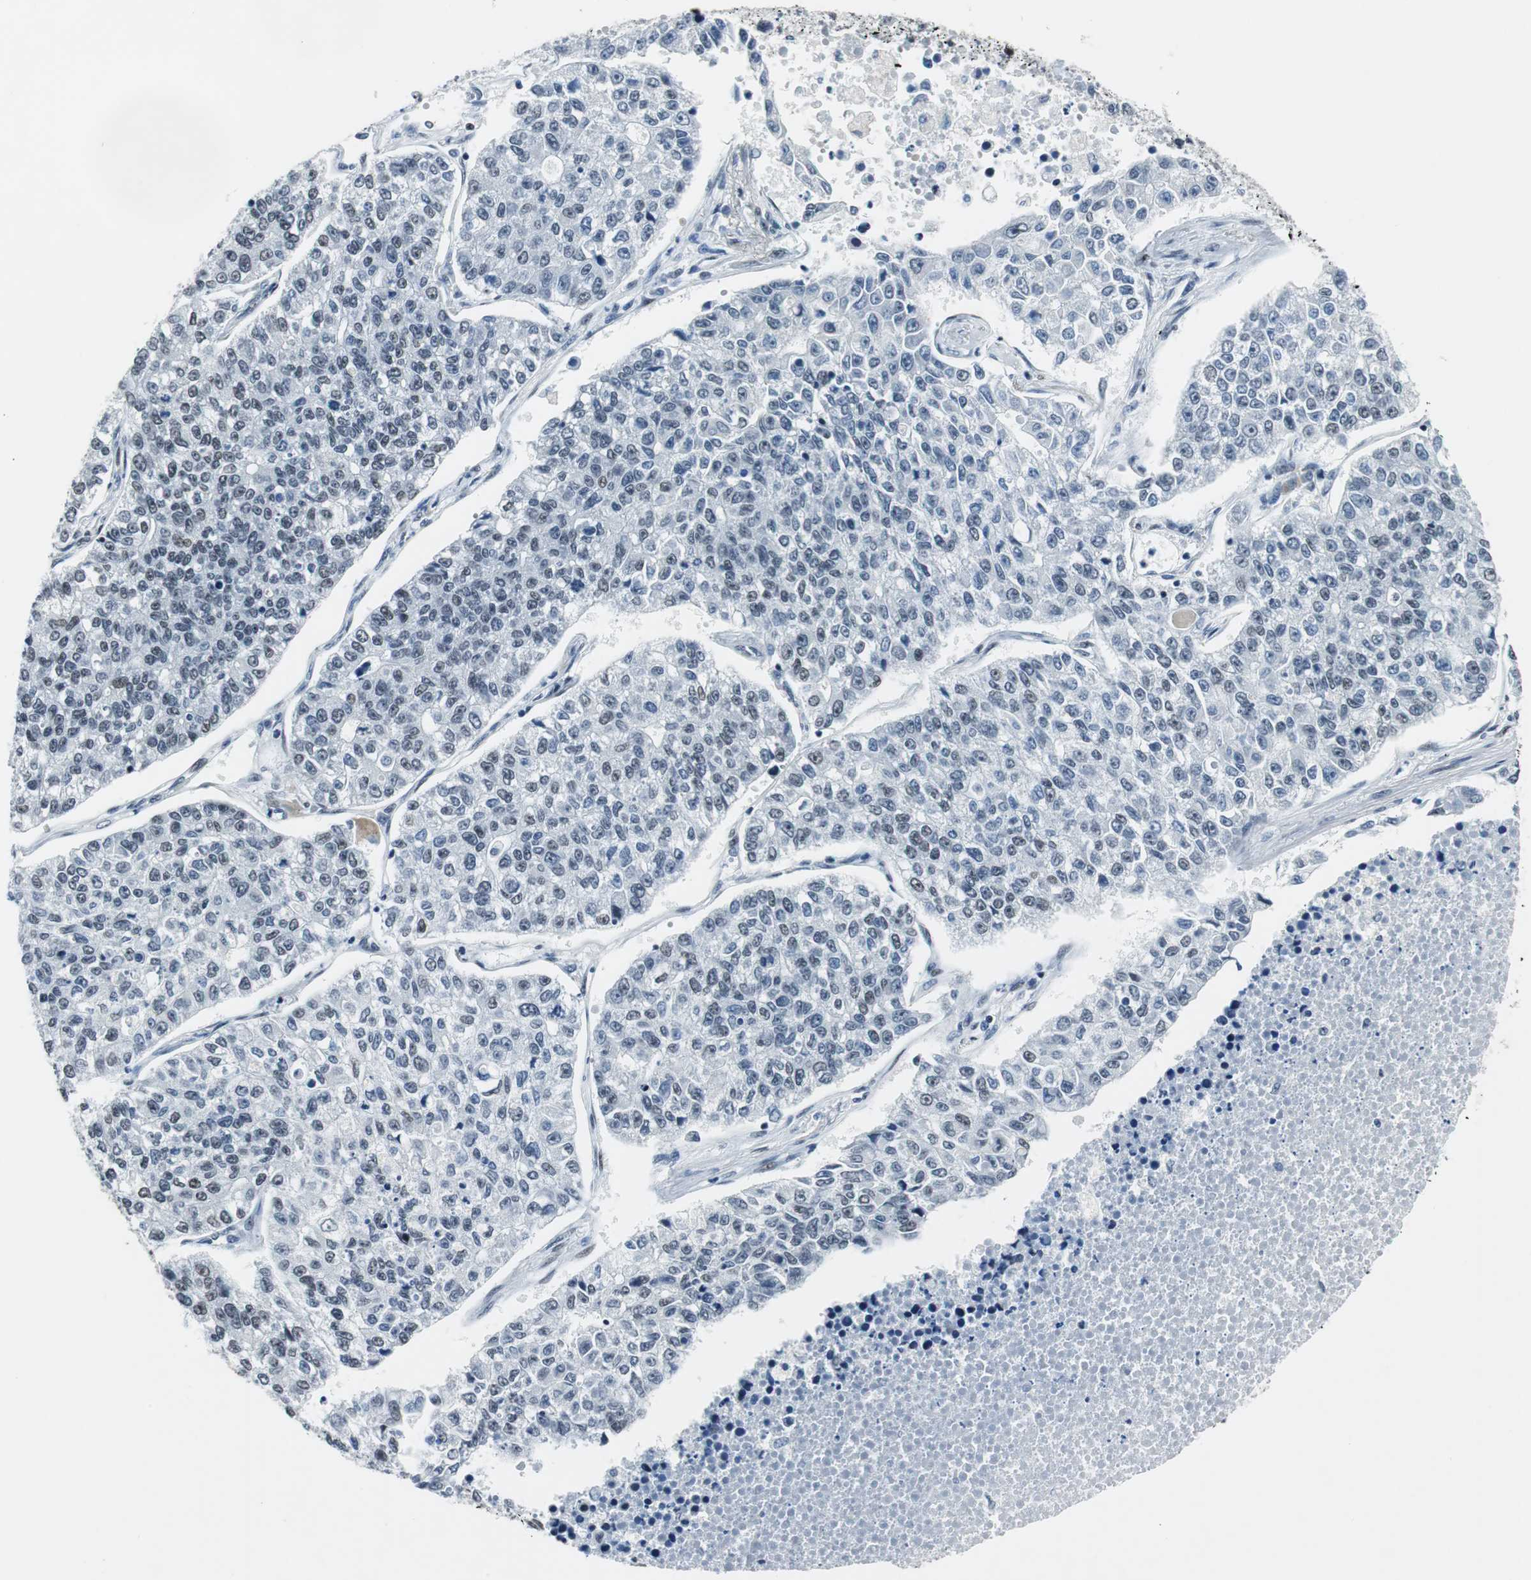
{"staining": {"intensity": "negative", "quantity": "none", "location": "none"}, "tissue": "lung cancer", "cell_type": "Tumor cells", "image_type": "cancer", "snomed": [{"axis": "morphology", "description": "Adenocarcinoma, NOS"}, {"axis": "topography", "description": "Lung"}], "caption": "DAB (3,3'-diaminobenzidine) immunohistochemical staining of lung cancer exhibits no significant positivity in tumor cells. (DAB (3,3'-diaminobenzidine) immunohistochemistry (IHC) with hematoxylin counter stain).", "gene": "HDAC3", "patient": {"sex": "male", "age": 49}}